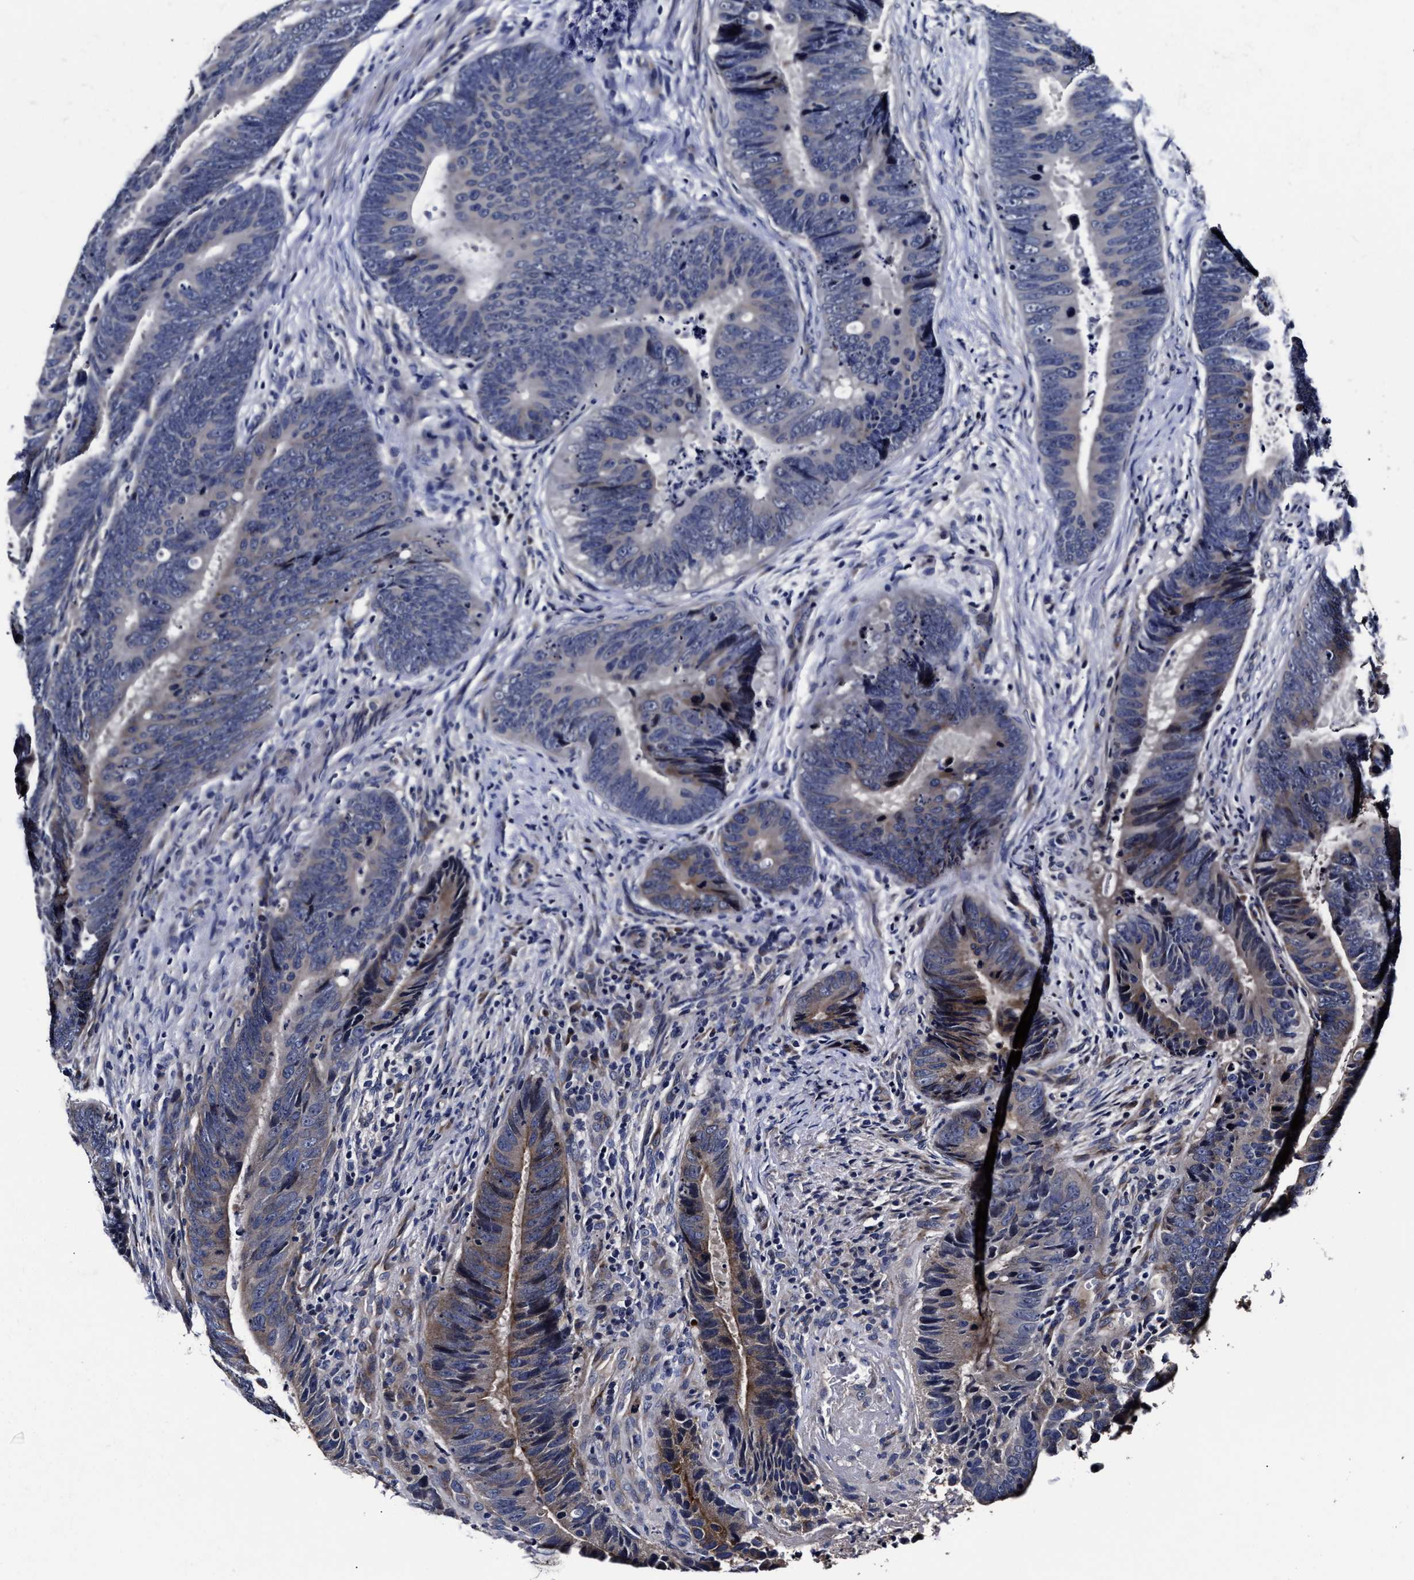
{"staining": {"intensity": "strong", "quantity": "<25%", "location": "cytoplasmic/membranous"}, "tissue": "colorectal cancer", "cell_type": "Tumor cells", "image_type": "cancer", "snomed": [{"axis": "morphology", "description": "Adenocarcinoma, NOS"}, {"axis": "topography", "description": "Colon"}], "caption": "A brown stain highlights strong cytoplasmic/membranous expression of a protein in colorectal cancer (adenocarcinoma) tumor cells.", "gene": "OLFML2A", "patient": {"sex": "male", "age": 56}}